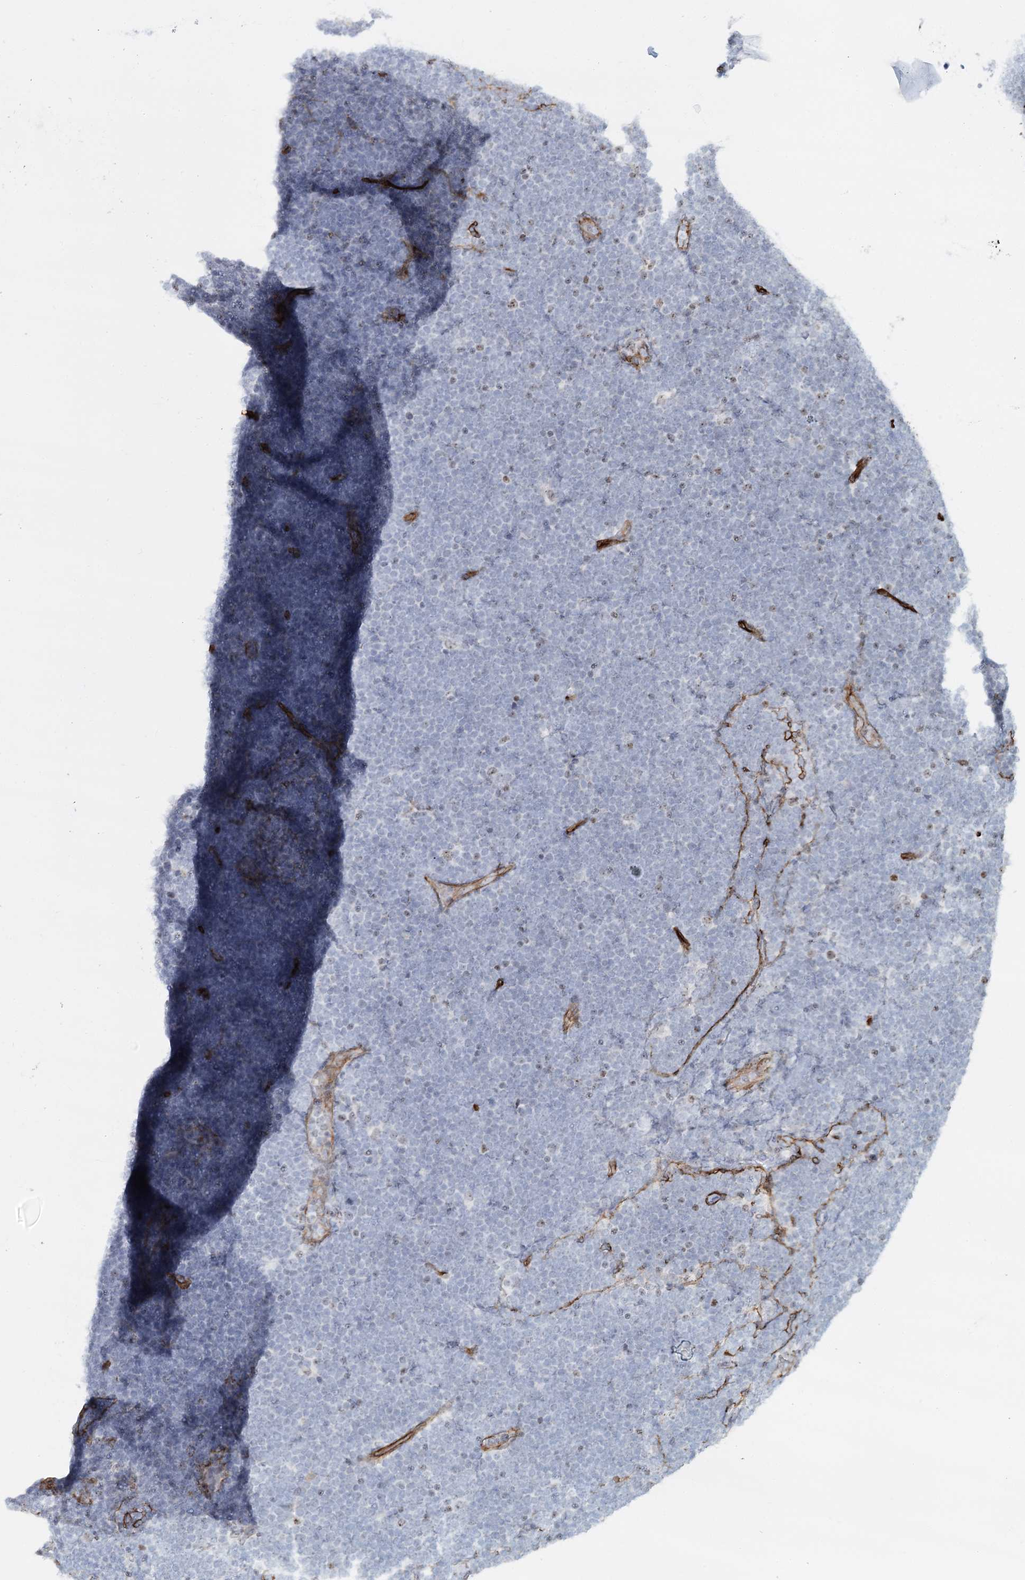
{"staining": {"intensity": "negative", "quantity": "none", "location": "none"}, "tissue": "lymphoma", "cell_type": "Tumor cells", "image_type": "cancer", "snomed": [{"axis": "morphology", "description": "Malignant lymphoma, non-Hodgkin's type, High grade"}, {"axis": "topography", "description": "Lymph node"}], "caption": "The micrograph exhibits no significant positivity in tumor cells of high-grade malignant lymphoma, non-Hodgkin's type.", "gene": "ZFYVE28", "patient": {"sex": "male", "age": 13}}